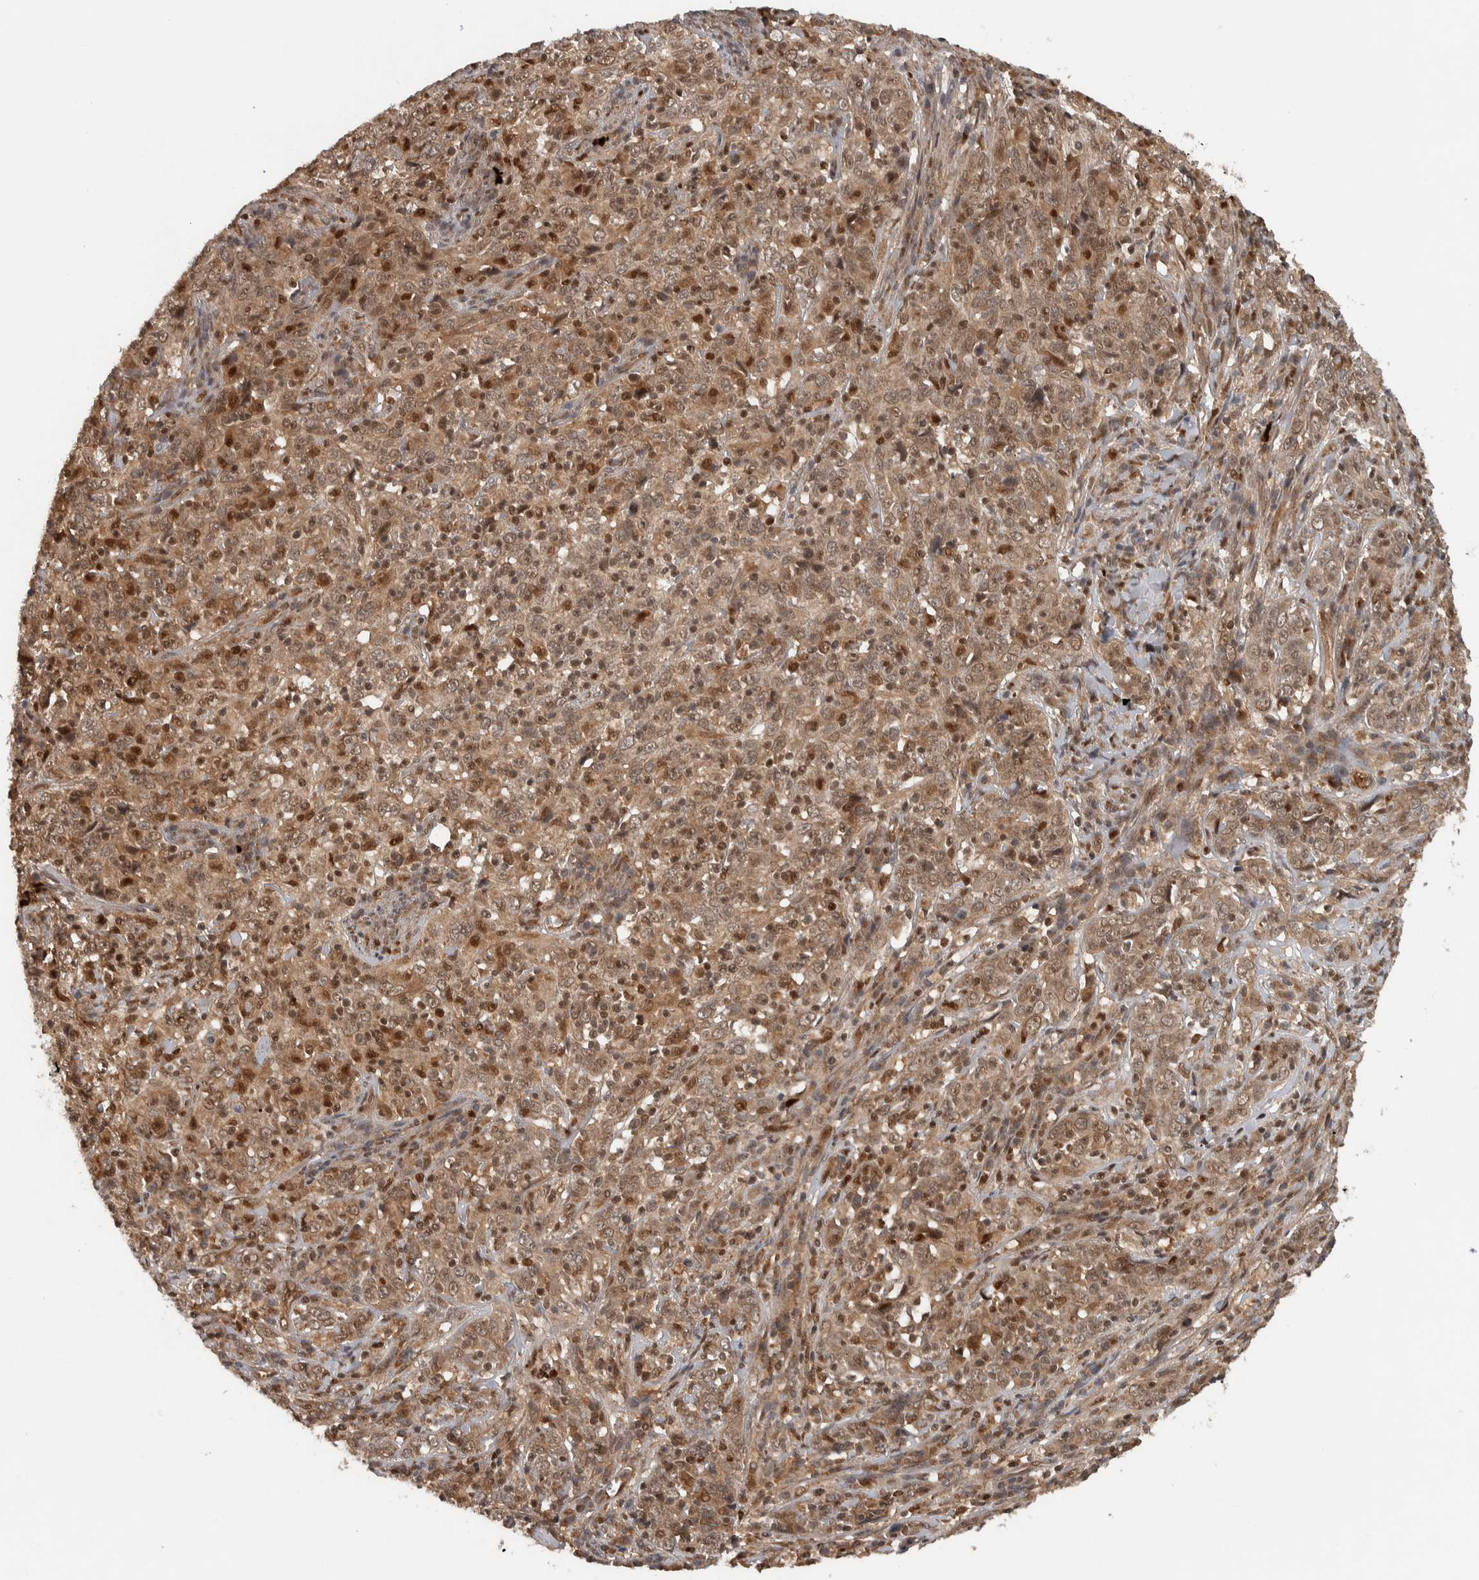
{"staining": {"intensity": "moderate", "quantity": ">75%", "location": "cytoplasmic/membranous,nuclear"}, "tissue": "cervical cancer", "cell_type": "Tumor cells", "image_type": "cancer", "snomed": [{"axis": "morphology", "description": "Squamous cell carcinoma, NOS"}, {"axis": "topography", "description": "Cervix"}], "caption": "Immunohistochemistry (IHC) histopathology image of neoplastic tissue: human cervical cancer (squamous cell carcinoma) stained using immunohistochemistry (IHC) reveals medium levels of moderate protein expression localized specifically in the cytoplasmic/membranous and nuclear of tumor cells, appearing as a cytoplasmic/membranous and nuclear brown color.", "gene": "RPS6KA4", "patient": {"sex": "female", "age": 46}}